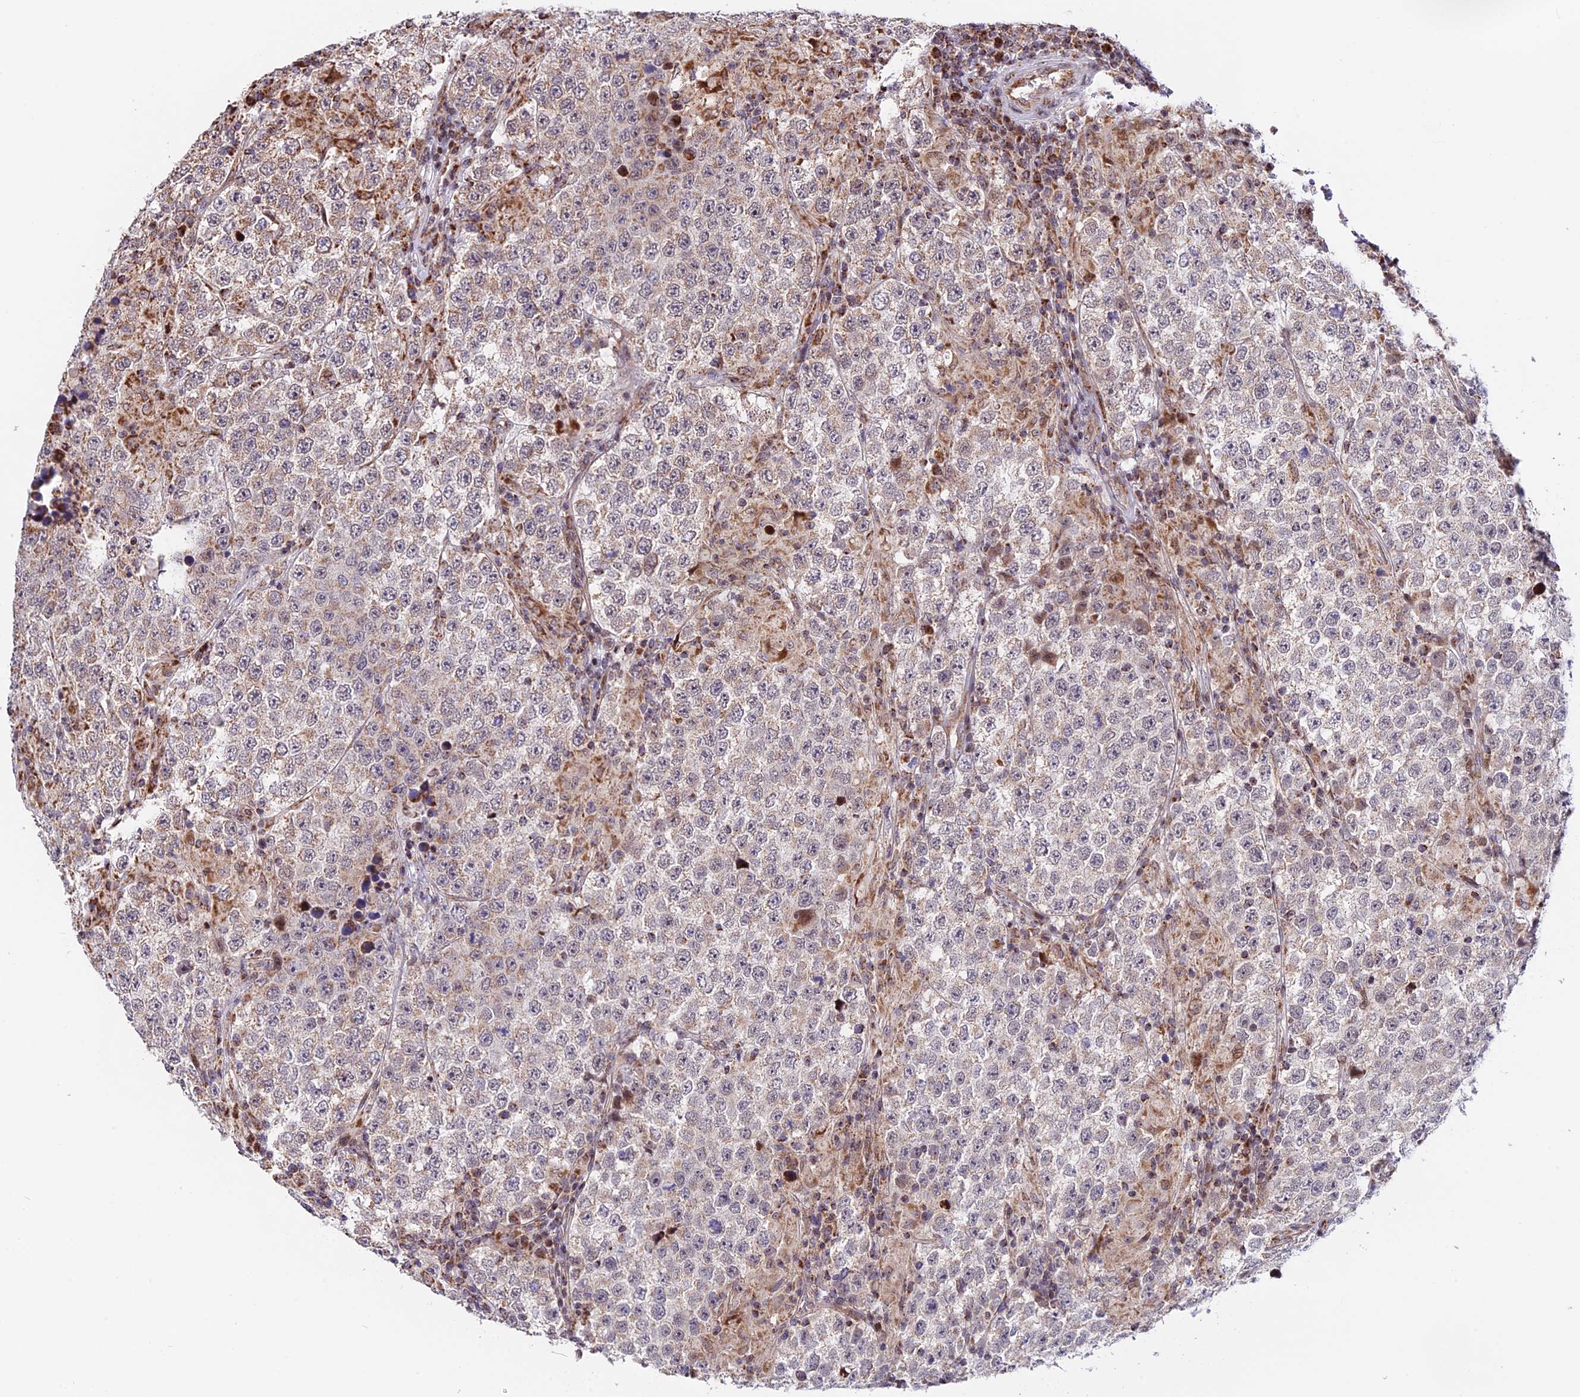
{"staining": {"intensity": "weak", "quantity": "<25%", "location": "cytoplasmic/membranous"}, "tissue": "testis cancer", "cell_type": "Tumor cells", "image_type": "cancer", "snomed": [{"axis": "morphology", "description": "Normal tissue, NOS"}, {"axis": "morphology", "description": "Urothelial carcinoma, High grade"}, {"axis": "morphology", "description": "Seminoma, NOS"}, {"axis": "morphology", "description": "Carcinoma, Embryonal, NOS"}, {"axis": "topography", "description": "Urinary bladder"}, {"axis": "topography", "description": "Testis"}], "caption": "High magnification brightfield microscopy of testis cancer stained with DAB (3,3'-diaminobenzidine) (brown) and counterstained with hematoxylin (blue): tumor cells show no significant staining.", "gene": "FAM174C", "patient": {"sex": "male", "age": 41}}